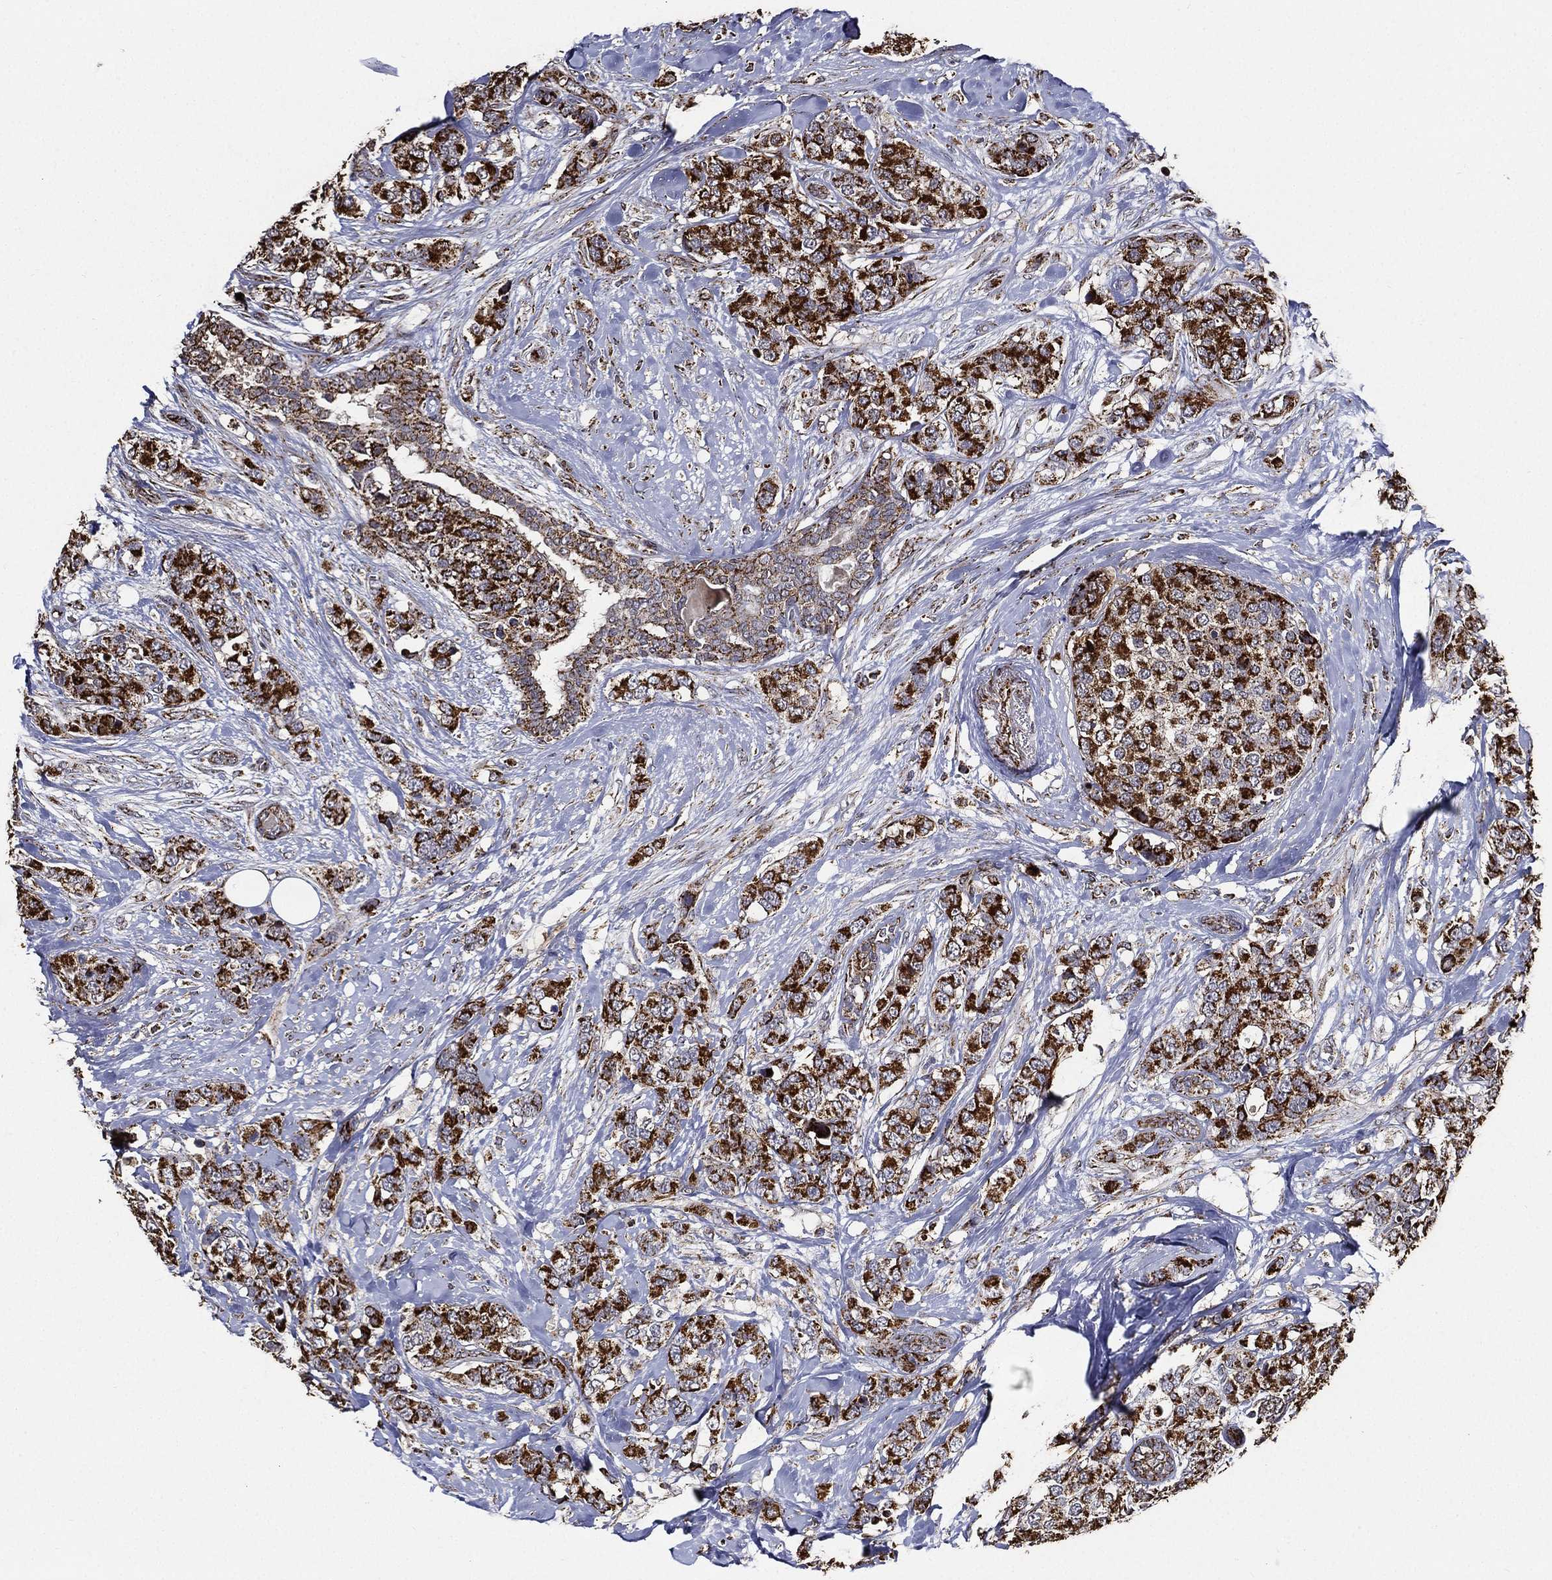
{"staining": {"intensity": "strong", "quantity": ">75%", "location": "cytoplasmic/membranous"}, "tissue": "breast cancer", "cell_type": "Tumor cells", "image_type": "cancer", "snomed": [{"axis": "morphology", "description": "Lobular carcinoma"}, {"axis": "topography", "description": "Breast"}], "caption": "Immunohistochemical staining of breast lobular carcinoma displays high levels of strong cytoplasmic/membranous protein positivity in approximately >75% of tumor cells. (DAB = brown stain, brightfield microscopy at high magnification).", "gene": "NDUFAB1", "patient": {"sex": "female", "age": 59}}